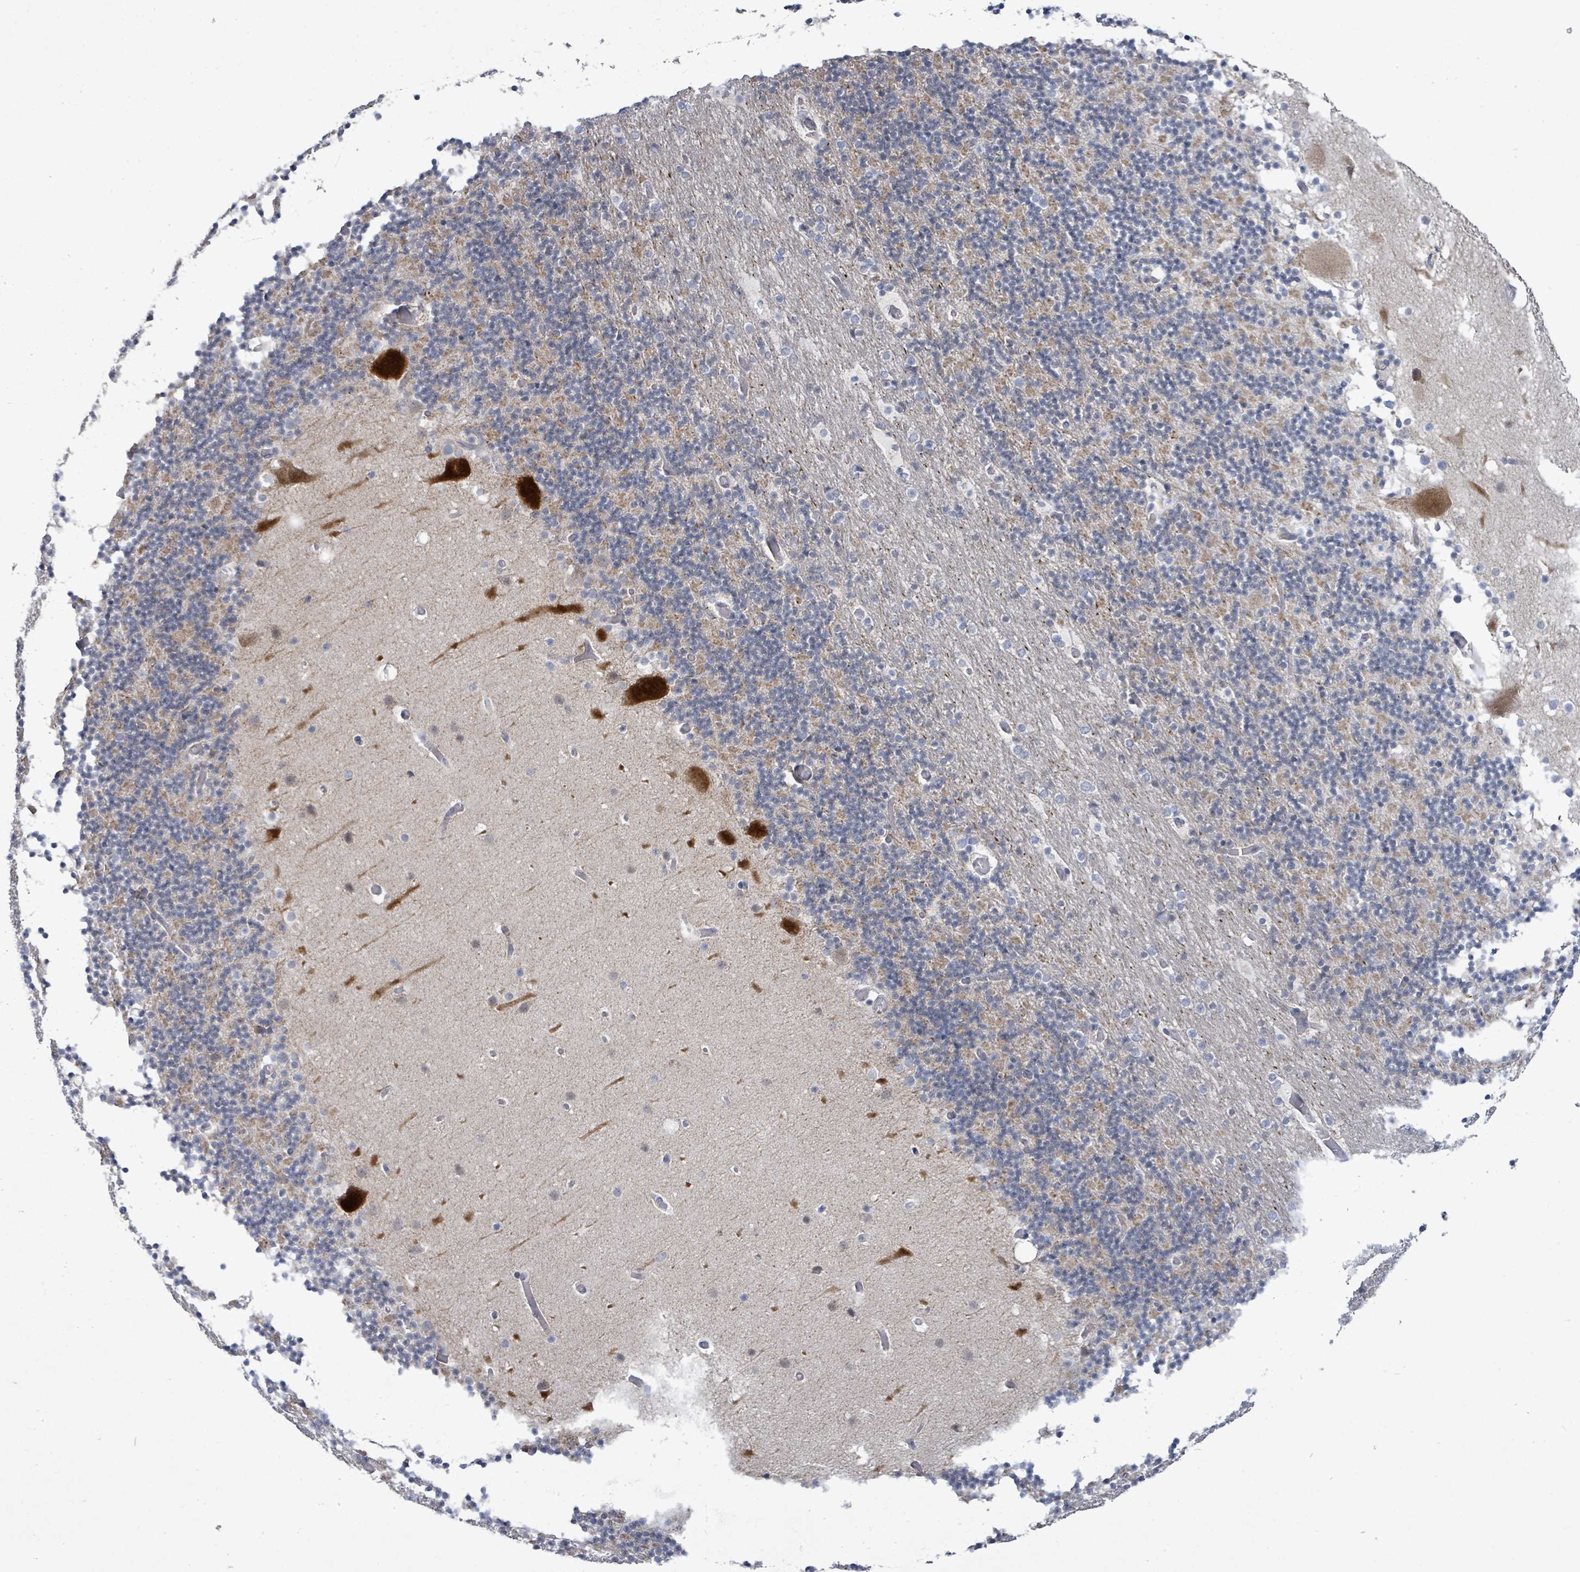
{"staining": {"intensity": "moderate", "quantity": "25%-75%", "location": "cytoplasmic/membranous"}, "tissue": "cerebellum", "cell_type": "Cells in granular layer", "image_type": "normal", "snomed": [{"axis": "morphology", "description": "Normal tissue, NOS"}, {"axis": "topography", "description": "Cerebellum"}], "caption": "A brown stain shows moderate cytoplasmic/membranous positivity of a protein in cells in granular layer of unremarkable human cerebellum. The protein of interest is shown in brown color, while the nuclei are stained blue.", "gene": "ZFPM1", "patient": {"sex": "male", "age": 57}}